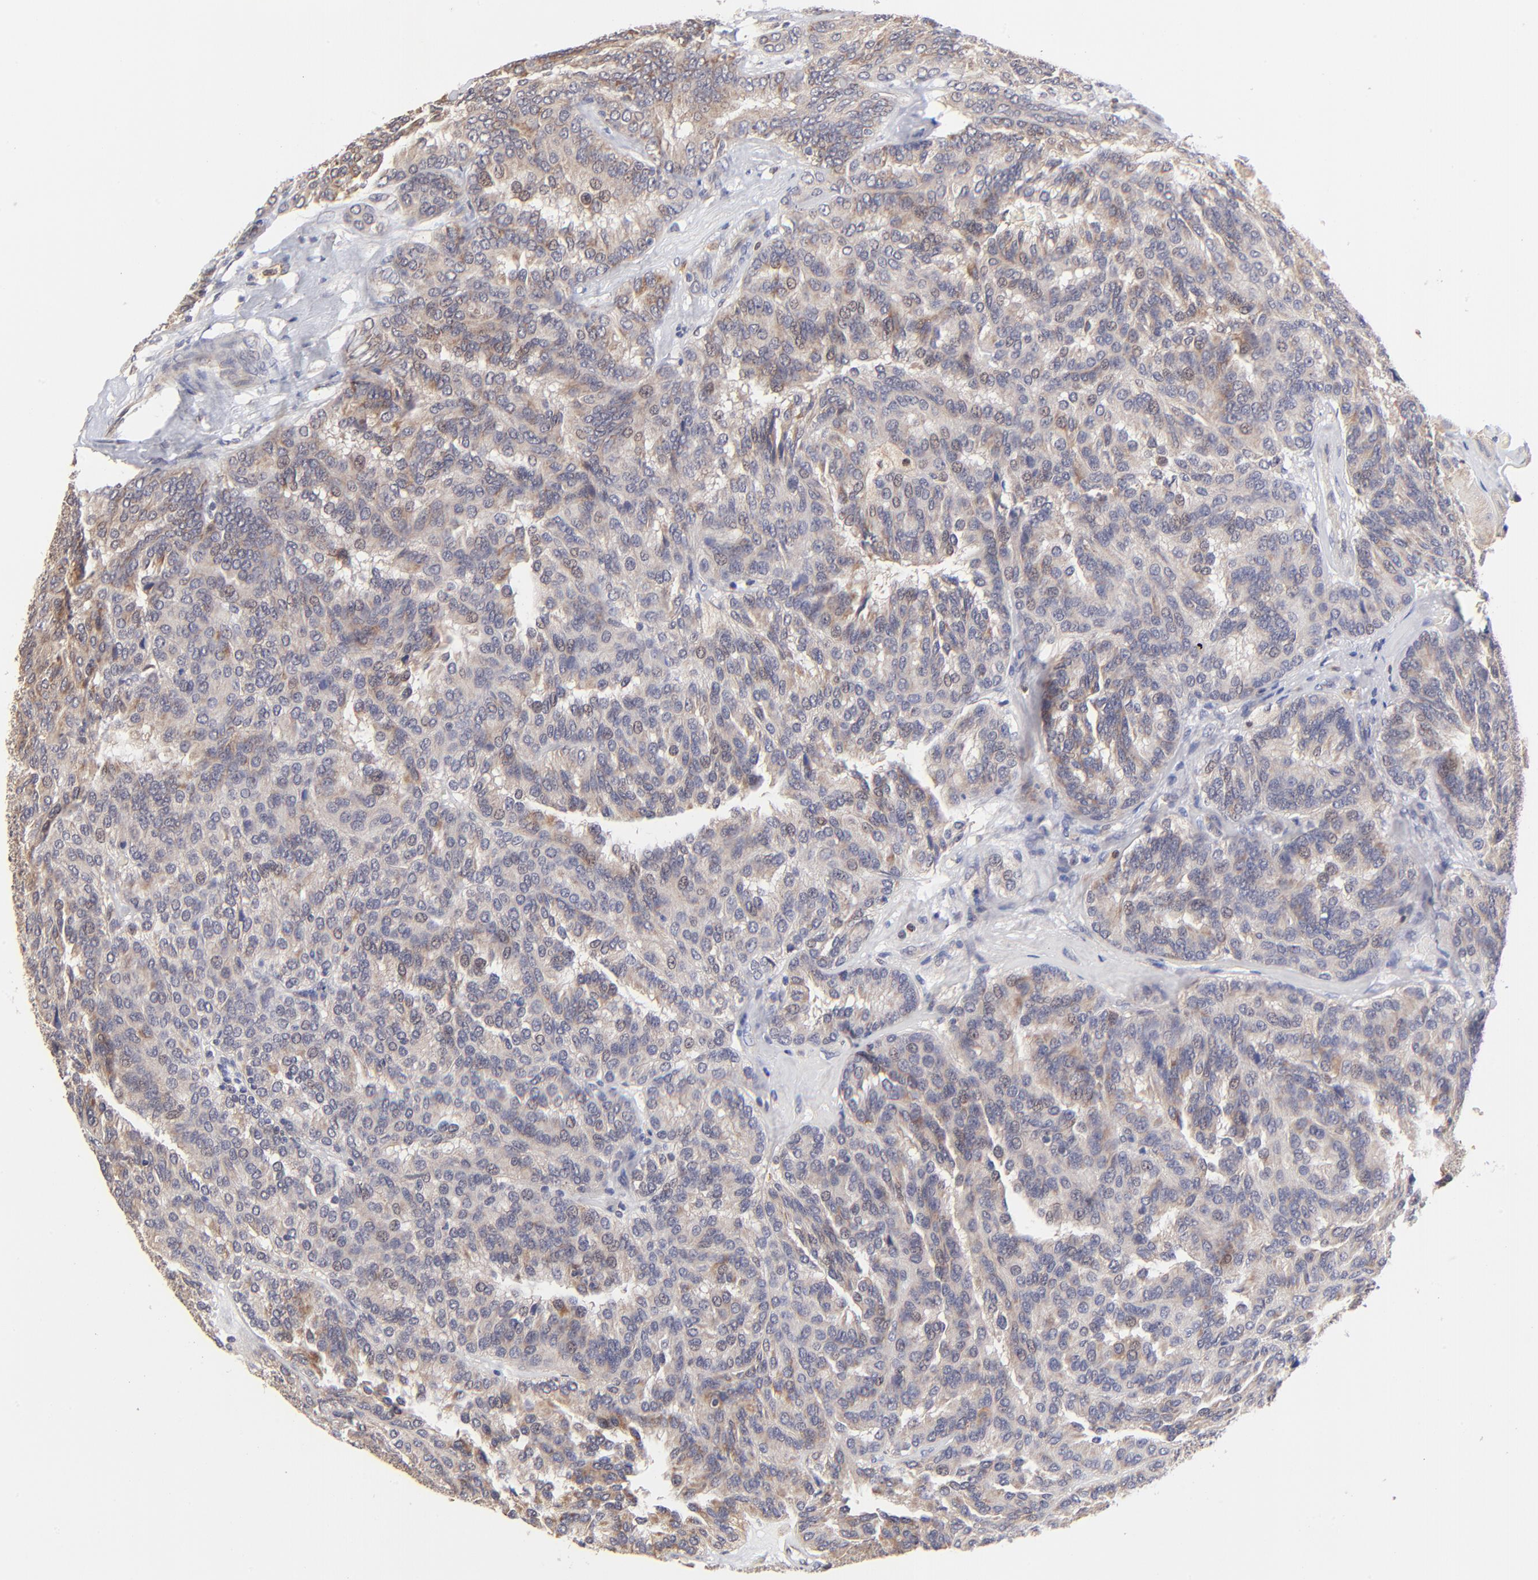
{"staining": {"intensity": "weak", "quantity": ">75%", "location": "cytoplasmic/membranous"}, "tissue": "renal cancer", "cell_type": "Tumor cells", "image_type": "cancer", "snomed": [{"axis": "morphology", "description": "Adenocarcinoma, NOS"}, {"axis": "topography", "description": "Kidney"}], "caption": "Renal adenocarcinoma stained for a protein (brown) demonstrates weak cytoplasmic/membranous positive expression in approximately >75% of tumor cells.", "gene": "FBXL12", "patient": {"sex": "male", "age": 46}}